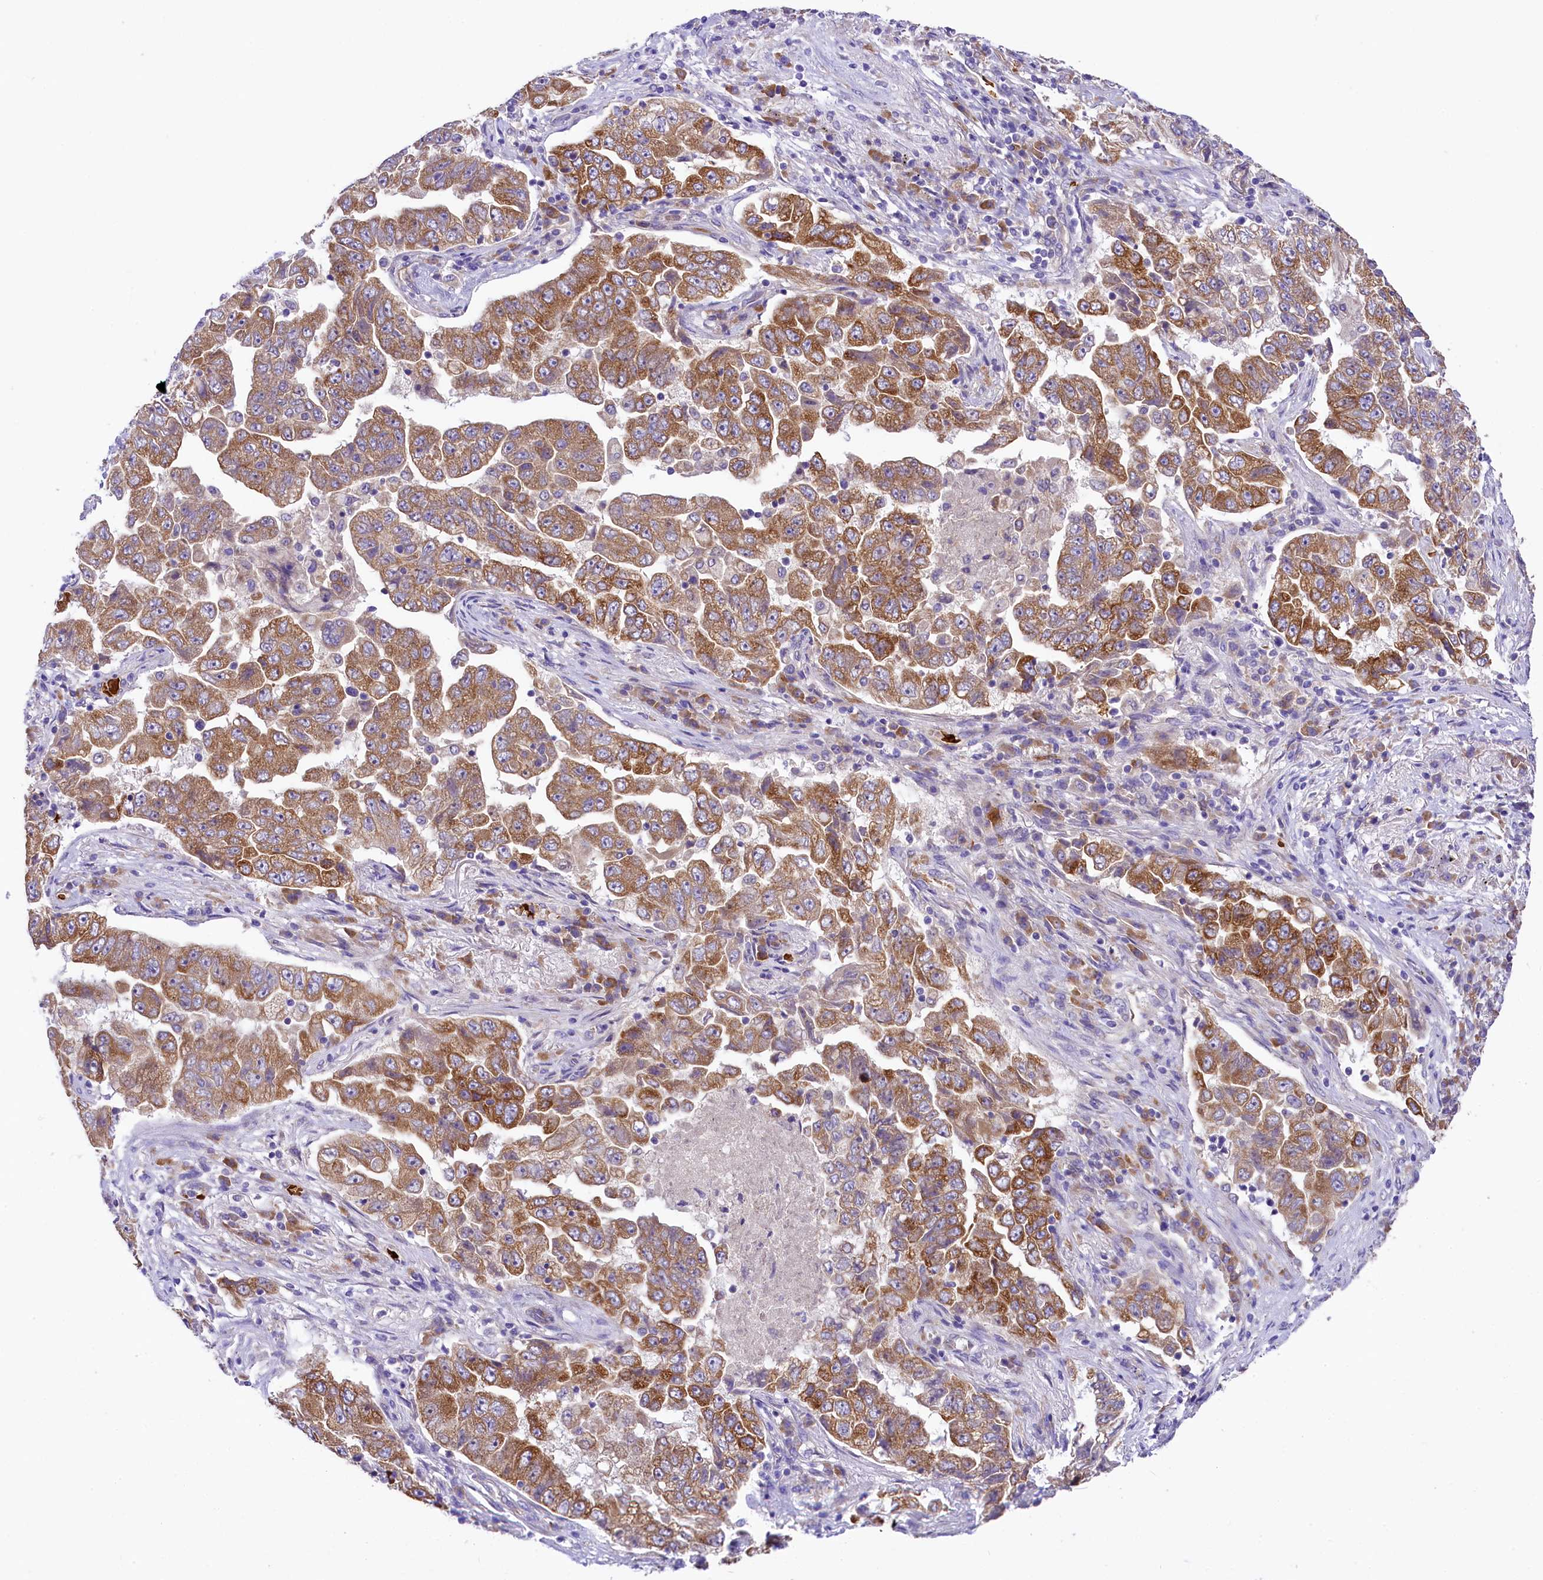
{"staining": {"intensity": "moderate", "quantity": ">75%", "location": "cytoplasmic/membranous"}, "tissue": "lung cancer", "cell_type": "Tumor cells", "image_type": "cancer", "snomed": [{"axis": "morphology", "description": "Adenocarcinoma, NOS"}, {"axis": "topography", "description": "Lung"}], "caption": "Tumor cells demonstrate moderate cytoplasmic/membranous staining in approximately >75% of cells in adenocarcinoma (lung).", "gene": "LARP4", "patient": {"sex": "female", "age": 51}}